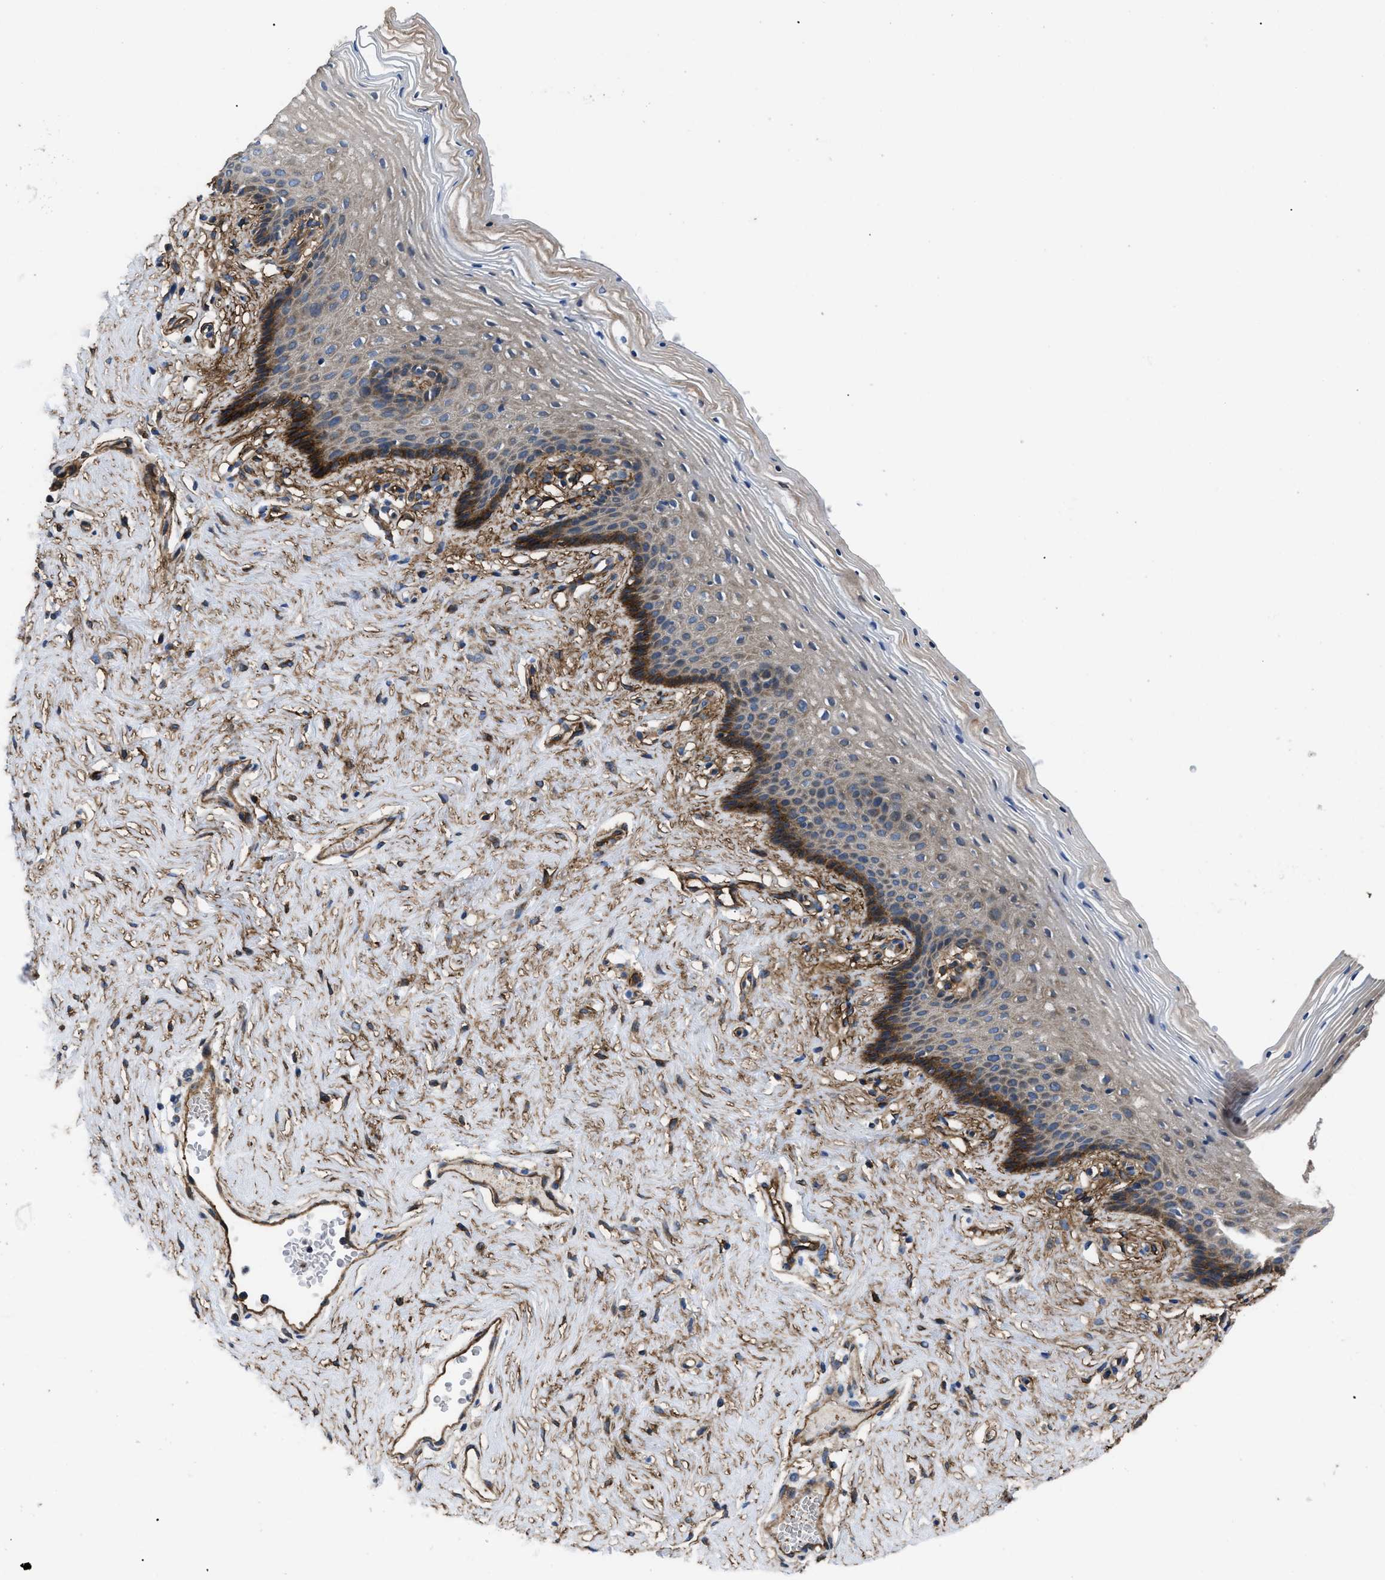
{"staining": {"intensity": "strong", "quantity": "<25%", "location": "cytoplasmic/membranous"}, "tissue": "vagina", "cell_type": "Squamous epithelial cells", "image_type": "normal", "snomed": [{"axis": "morphology", "description": "Normal tissue, NOS"}, {"axis": "topography", "description": "Vagina"}], "caption": "Protein expression analysis of unremarkable vagina shows strong cytoplasmic/membranous positivity in about <25% of squamous epithelial cells. (brown staining indicates protein expression, while blue staining denotes nuclei).", "gene": "NT5E", "patient": {"sex": "female", "age": 32}}